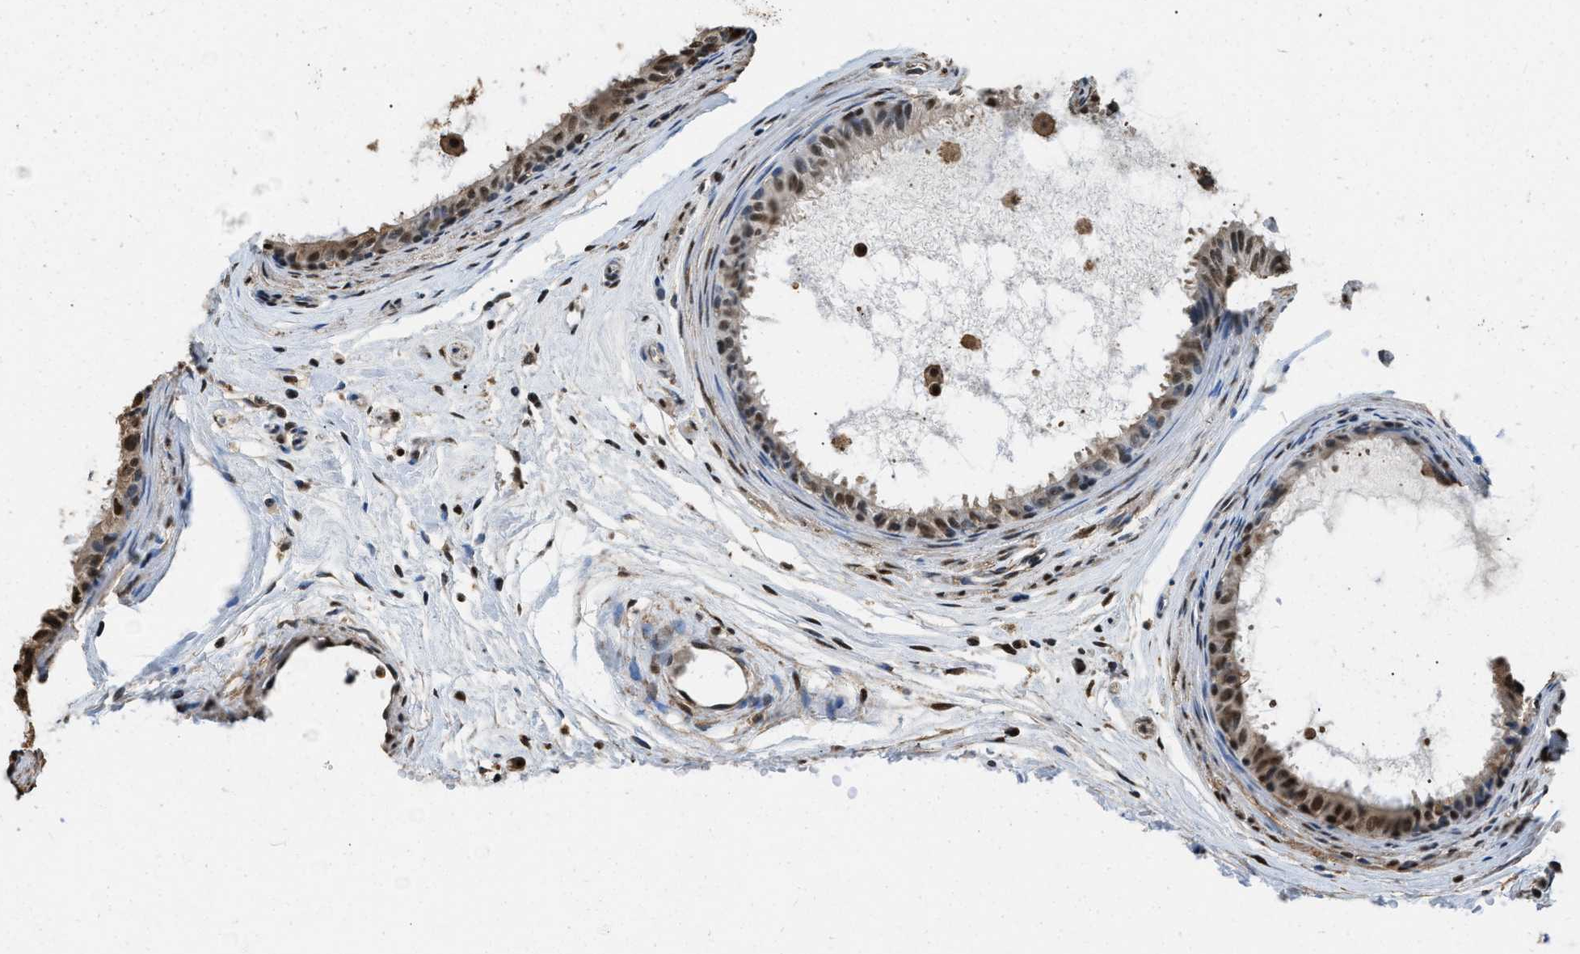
{"staining": {"intensity": "moderate", "quantity": ">75%", "location": "cytoplasmic/membranous,nuclear"}, "tissue": "epididymis", "cell_type": "Glandular cells", "image_type": "normal", "snomed": [{"axis": "morphology", "description": "Normal tissue, NOS"}, {"axis": "morphology", "description": "Inflammation, NOS"}, {"axis": "topography", "description": "Epididymis"}], "caption": "Moderate cytoplasmic/membranous,nuclear staining is seen in about >75% of glandular cells in benign epididymis.", "gene": "GAPDH", "patient": {"sex": "male", "age": 85}}